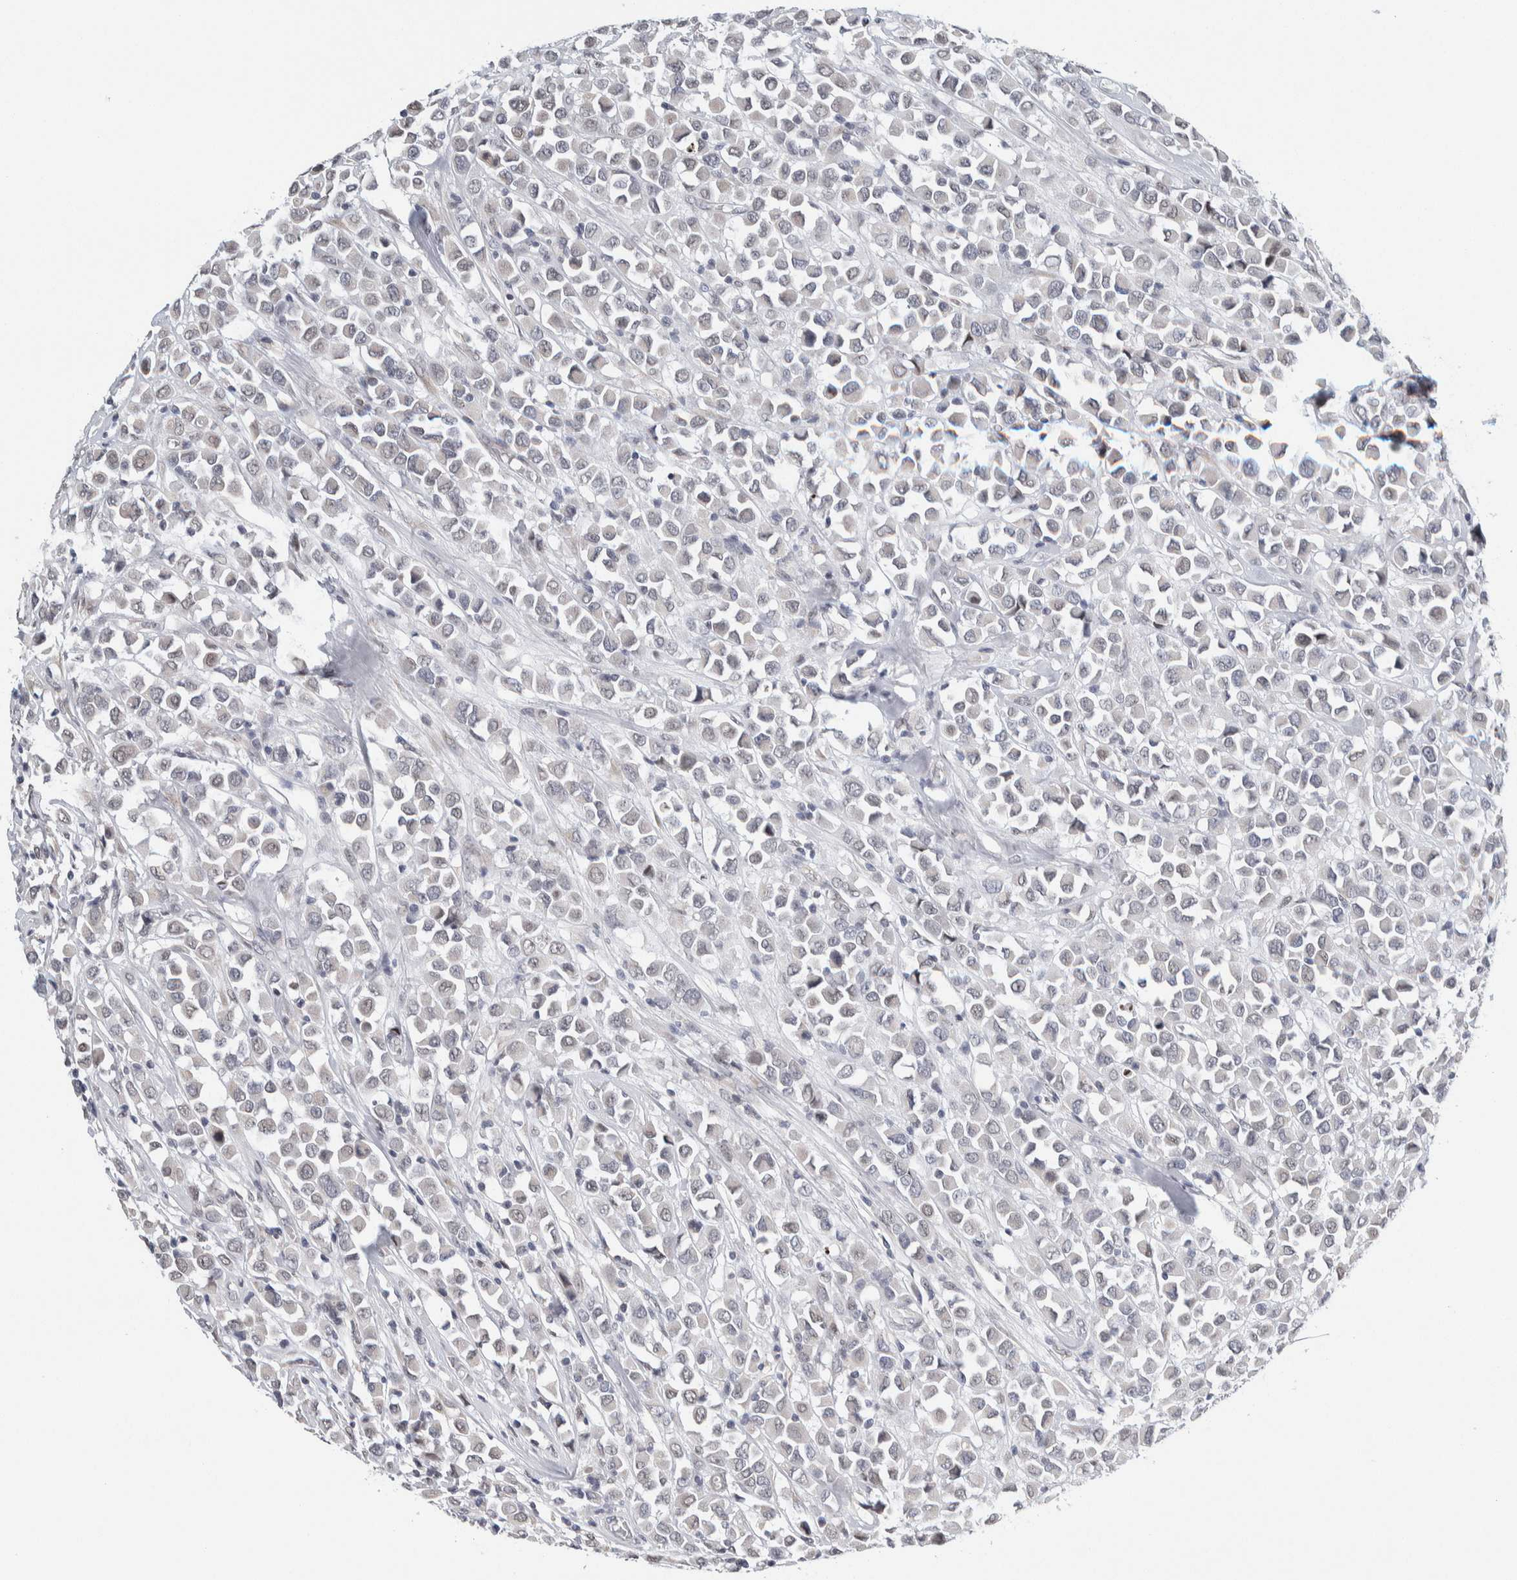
{"staining": {"intensity": "negative", "quantity": "none", "location": "none"}, "tissue": "breast cancer", "cell_type": "Tumor cells", "image_type": "cancer", "snomed": [{"axis": "morphology", "description": "Duct carcinoma"}, {"axis": "topography", "description": "Breast"}], "caption": "Immunohistochemistry (IHC) image of infiltrating ductal carcinoma (breast) stained for a protein (brown), which demonstrates no positivity in tumor cells.", "gene": "NEUROD1", "patient": {"sex": "female", "age": 61}}